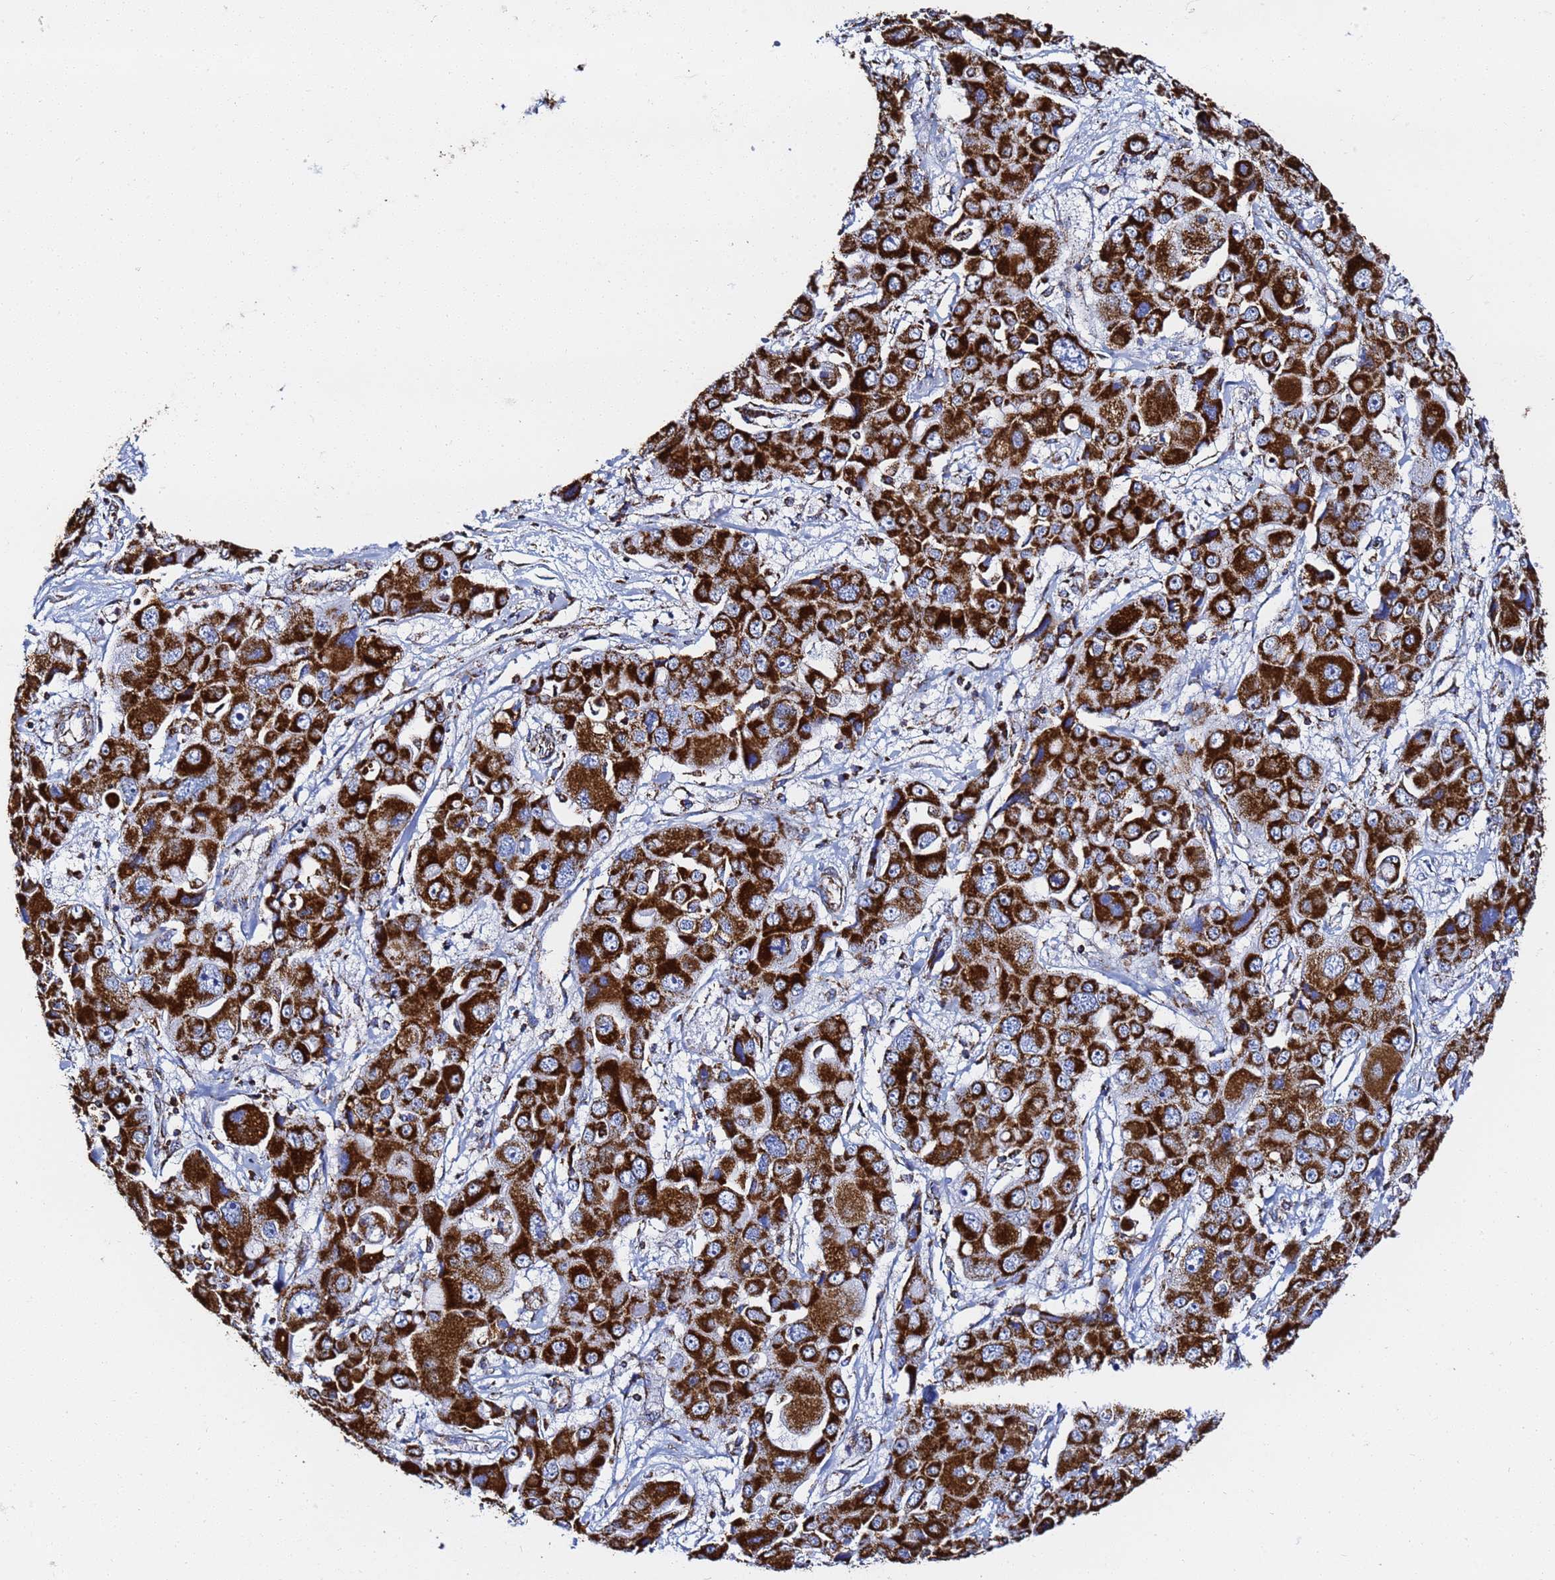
{"staining": {"intensity": "strong", "quantity": ">75%", "location": "cytoplasmic/membranous"}, "tissue": "liver cancer", "cell_type": "Tumor cells", "image_type": "cancer", "snomed": [{"axis": "morphology", "description": "Cholangiocarcinoma"}, {"axis": "topography", "description": "Liver"}], "caption": "DAB immunohistochemical staining of human liver cancer reveals strong cytoplasmic/membranous protein staining in about >75% of tumor cells.", "gene": "PHB2", "patient": {"sex": "male", "age": 67}}